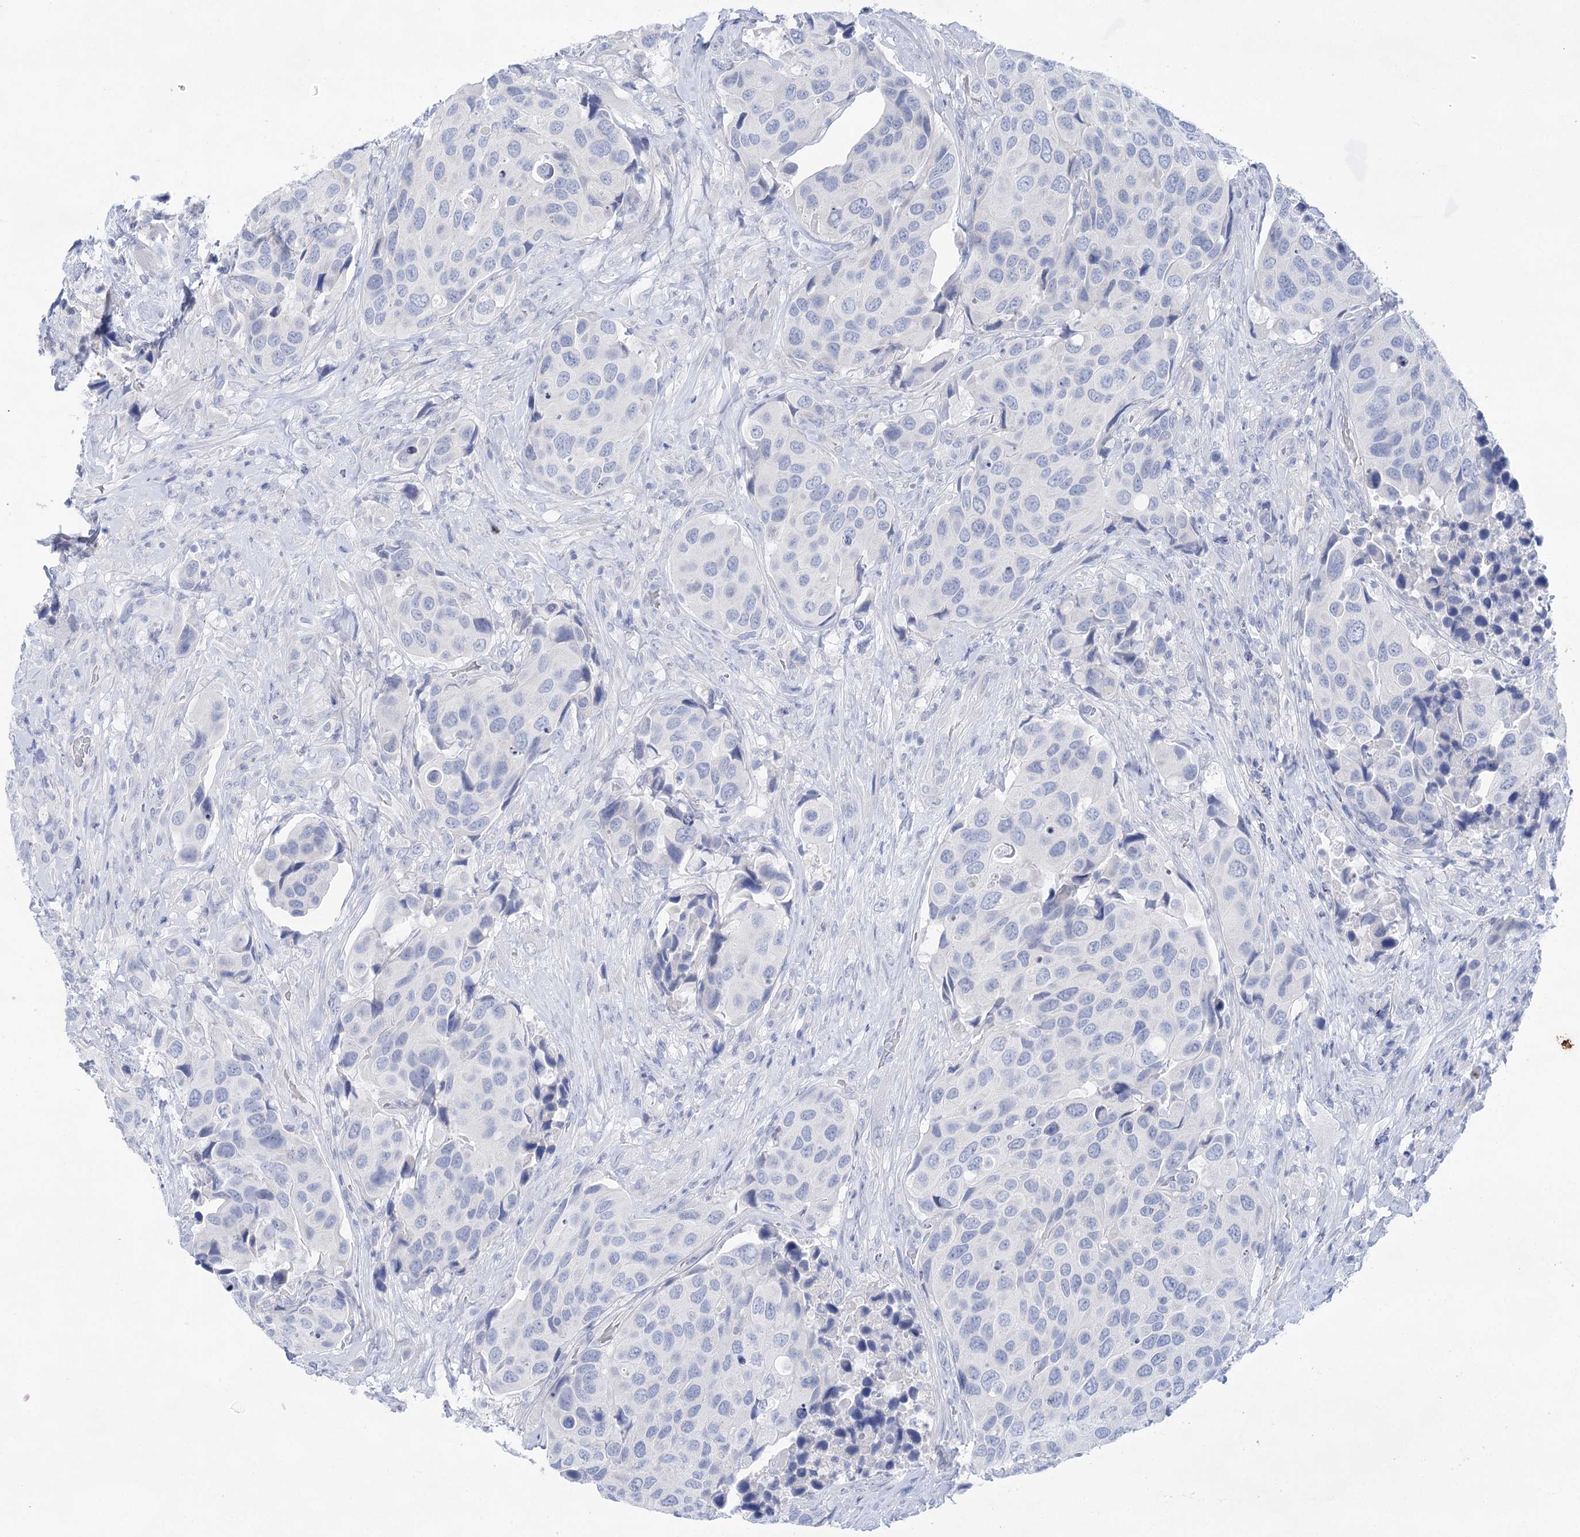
{"staining": {"intensity": "negative", "quantity": "none", "location": "none"}, "tissue": "urothelial cancer", "cell_type": "Tumor cells", "image_type": "cancer", "snomed": [{"axis": "morphology", "description": "Urothelial carcinoma, High grade"}, {"axis": "topography", "description": "Urinary bladder"}], "caption": "The micrograph displays no staining of tumor cells in urothelial carcinoma (high-grade).", "gene": "LALBA", "patient": {"sex": "male", "age": 74}}